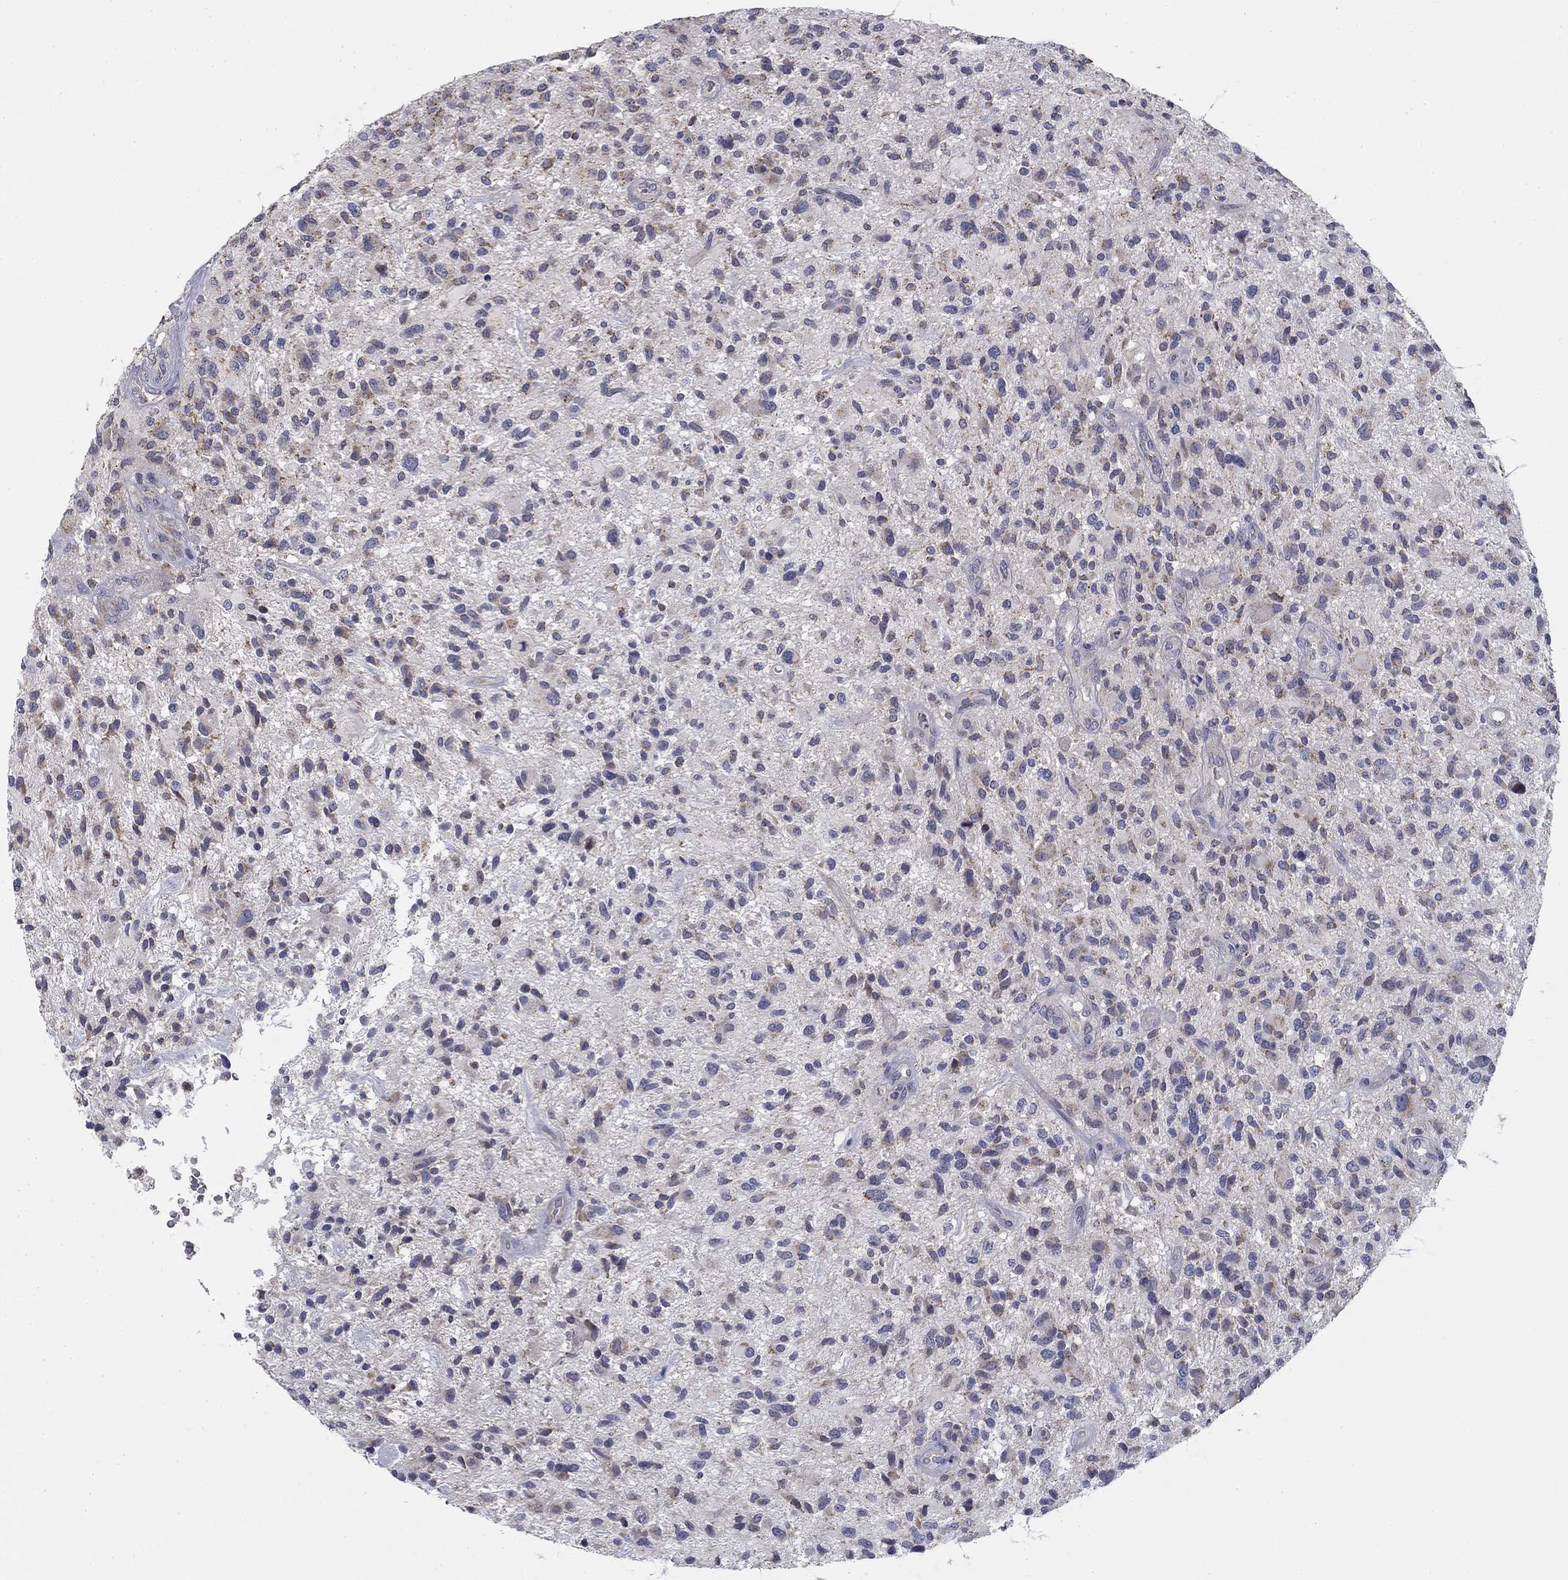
{"staining": {"intensity": "negative", "quantity": "none", "location": "none"}, "tissue": "glioma", "cell_type": "Tumor cells", "image_type": "cancer", "snomed": [{"axis": "morphology", "description": "Glioma, malignant, High grade"}, {"axis": "topography", "description": "Brain"}], "caption": "Malignant glioma (high-grade) was stained to show a protein in brown. There is no significant staining in tumor cells.", "gene": "SLC2A9", "patient": {"sex": "male", "age": 47}}